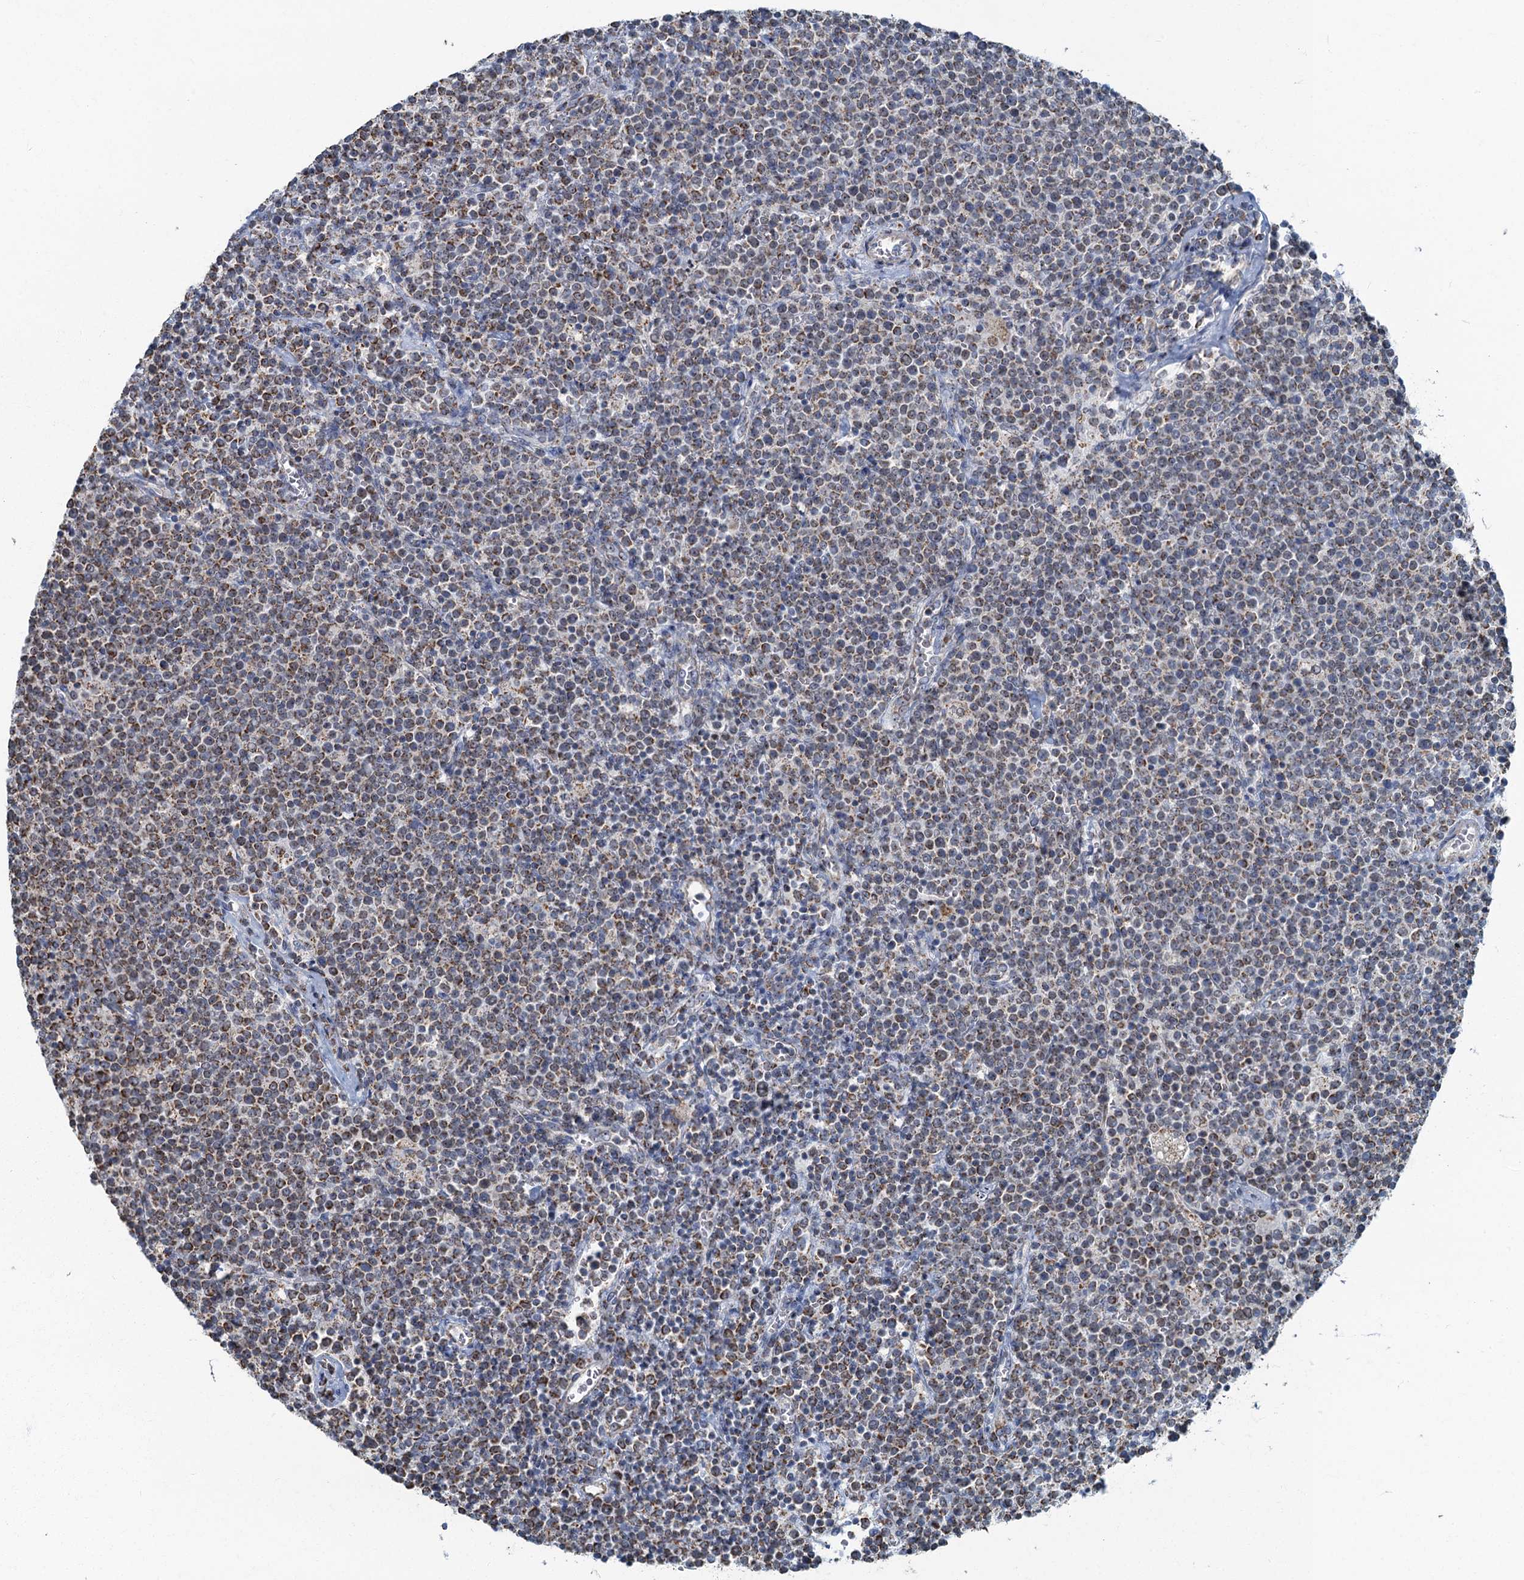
{"staining": {"intensity": "weak", "quantity": "25%-75%", "location": "cytoplasmic/membranous"}, "tissue": "lymphoma", "cell_type": "Tumor cells", "image_type": "cancer", "snomed": [{"axis": "morphology", "description": "Malignant lymphoma, non-Hodgkin's type, High grade"}, {"axis": "topography", "description": "Lymph node"}], "caption": "Immunohistochemistry photomicrograph of human high-grade malignant lymphoma, non-Hodgkin's type stained for a protein (brown), which demonstrates low levels of weak cytoplasmic/membranous expression in about 25%-75% of tumor cells.", "gene": "RAD9B", "patient": {"sex": "male", "age": 61}}